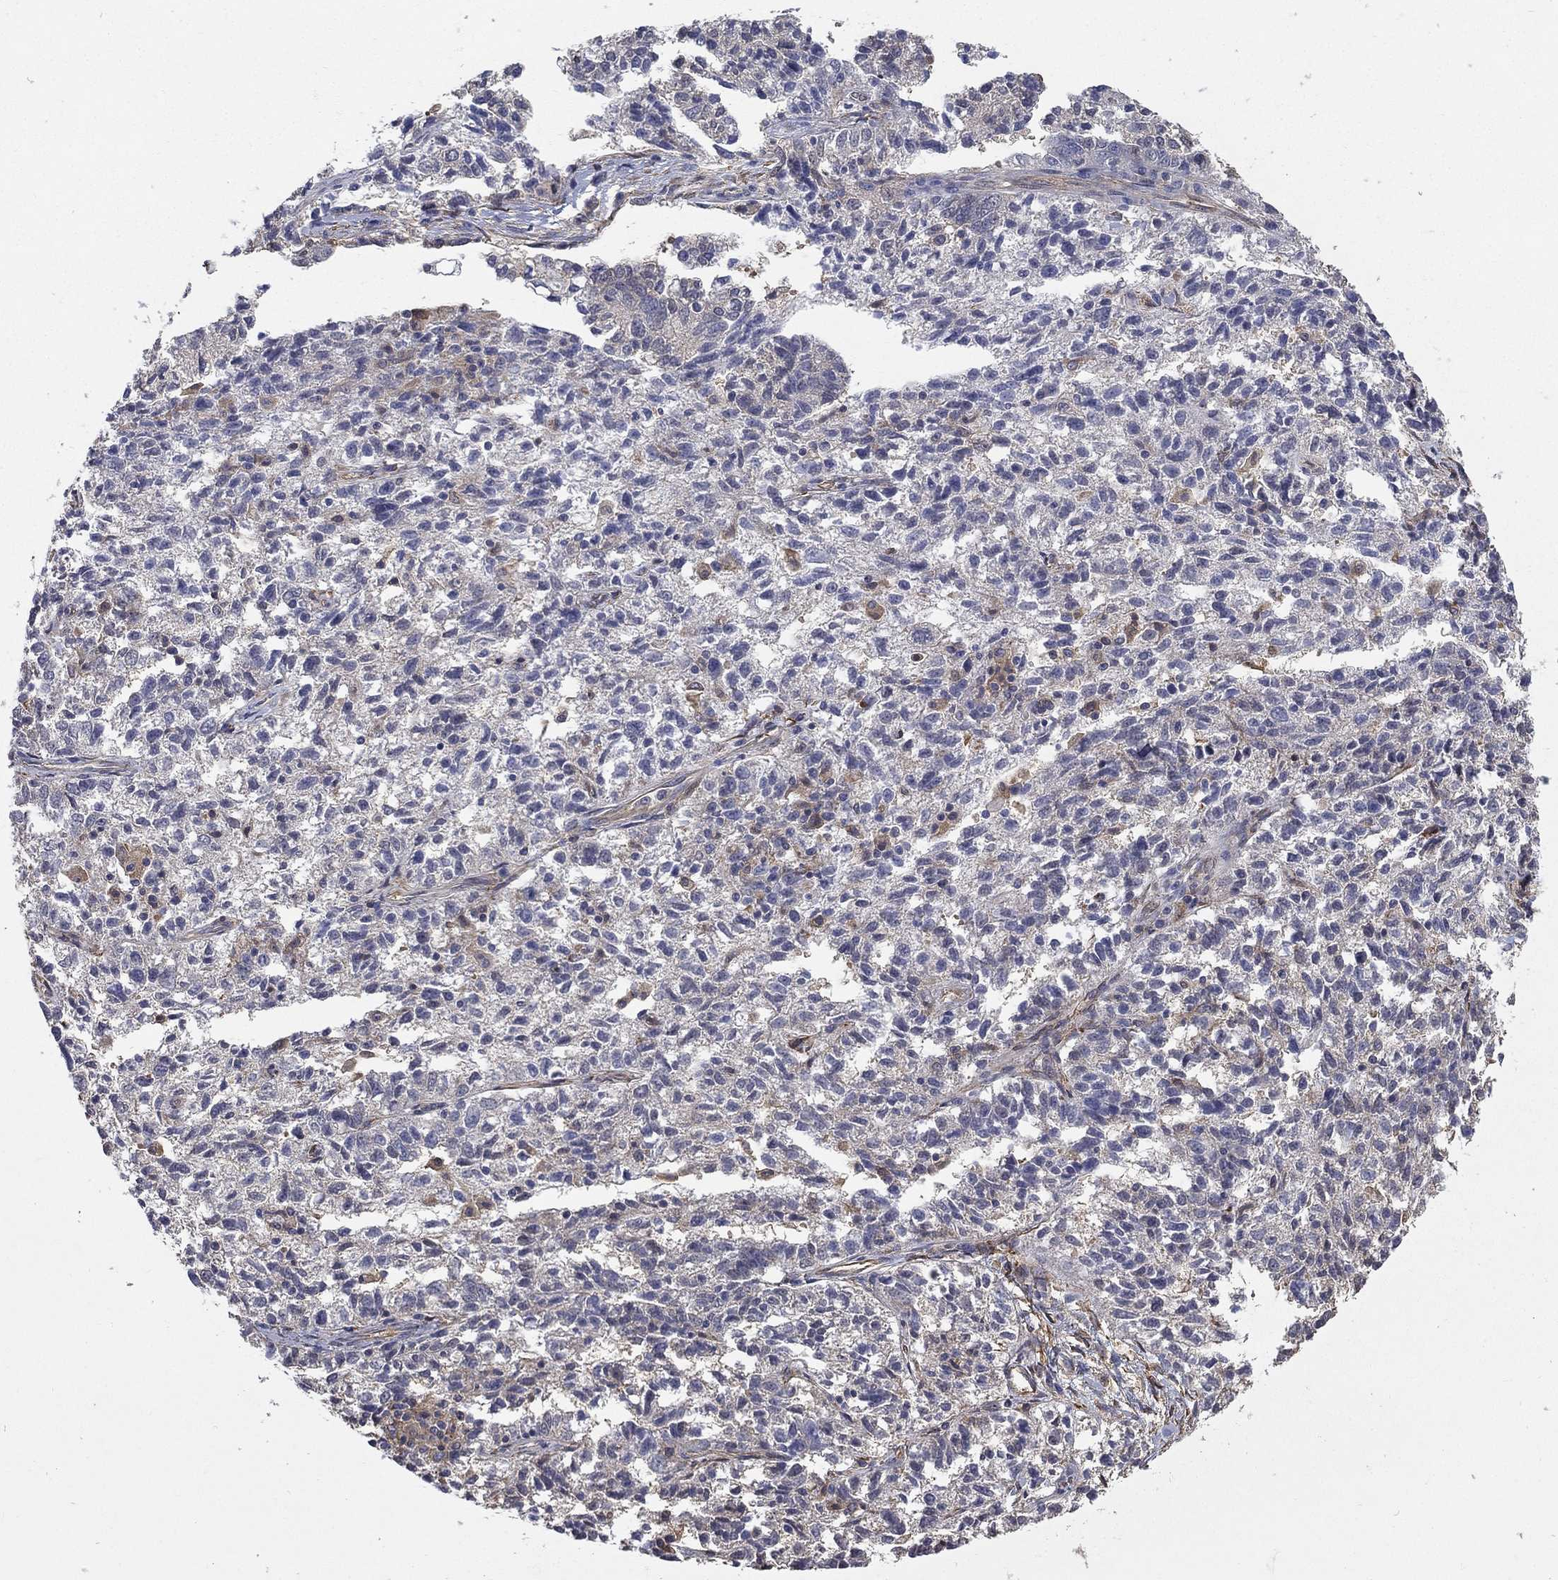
{"staining": {"intensity": "negative", "quantity": "none", "location": "none"}, "tissue": "ovarian cancer", "cell_type": "Tumor cells", "image_type": "cancer", "snomed": [{"axis": "morphology", "description": "Cystadenocarcinoma, serous, NOS"}, {"axis": "topography", "description": "Ovary"}], "caption": "A micrograph of human ovarian cancer (serous cystadenocarcinoma) is negative for staining in tumor cells.", "gene": "DPYSL2", "patient": {"sex": "female", "age": 71}}